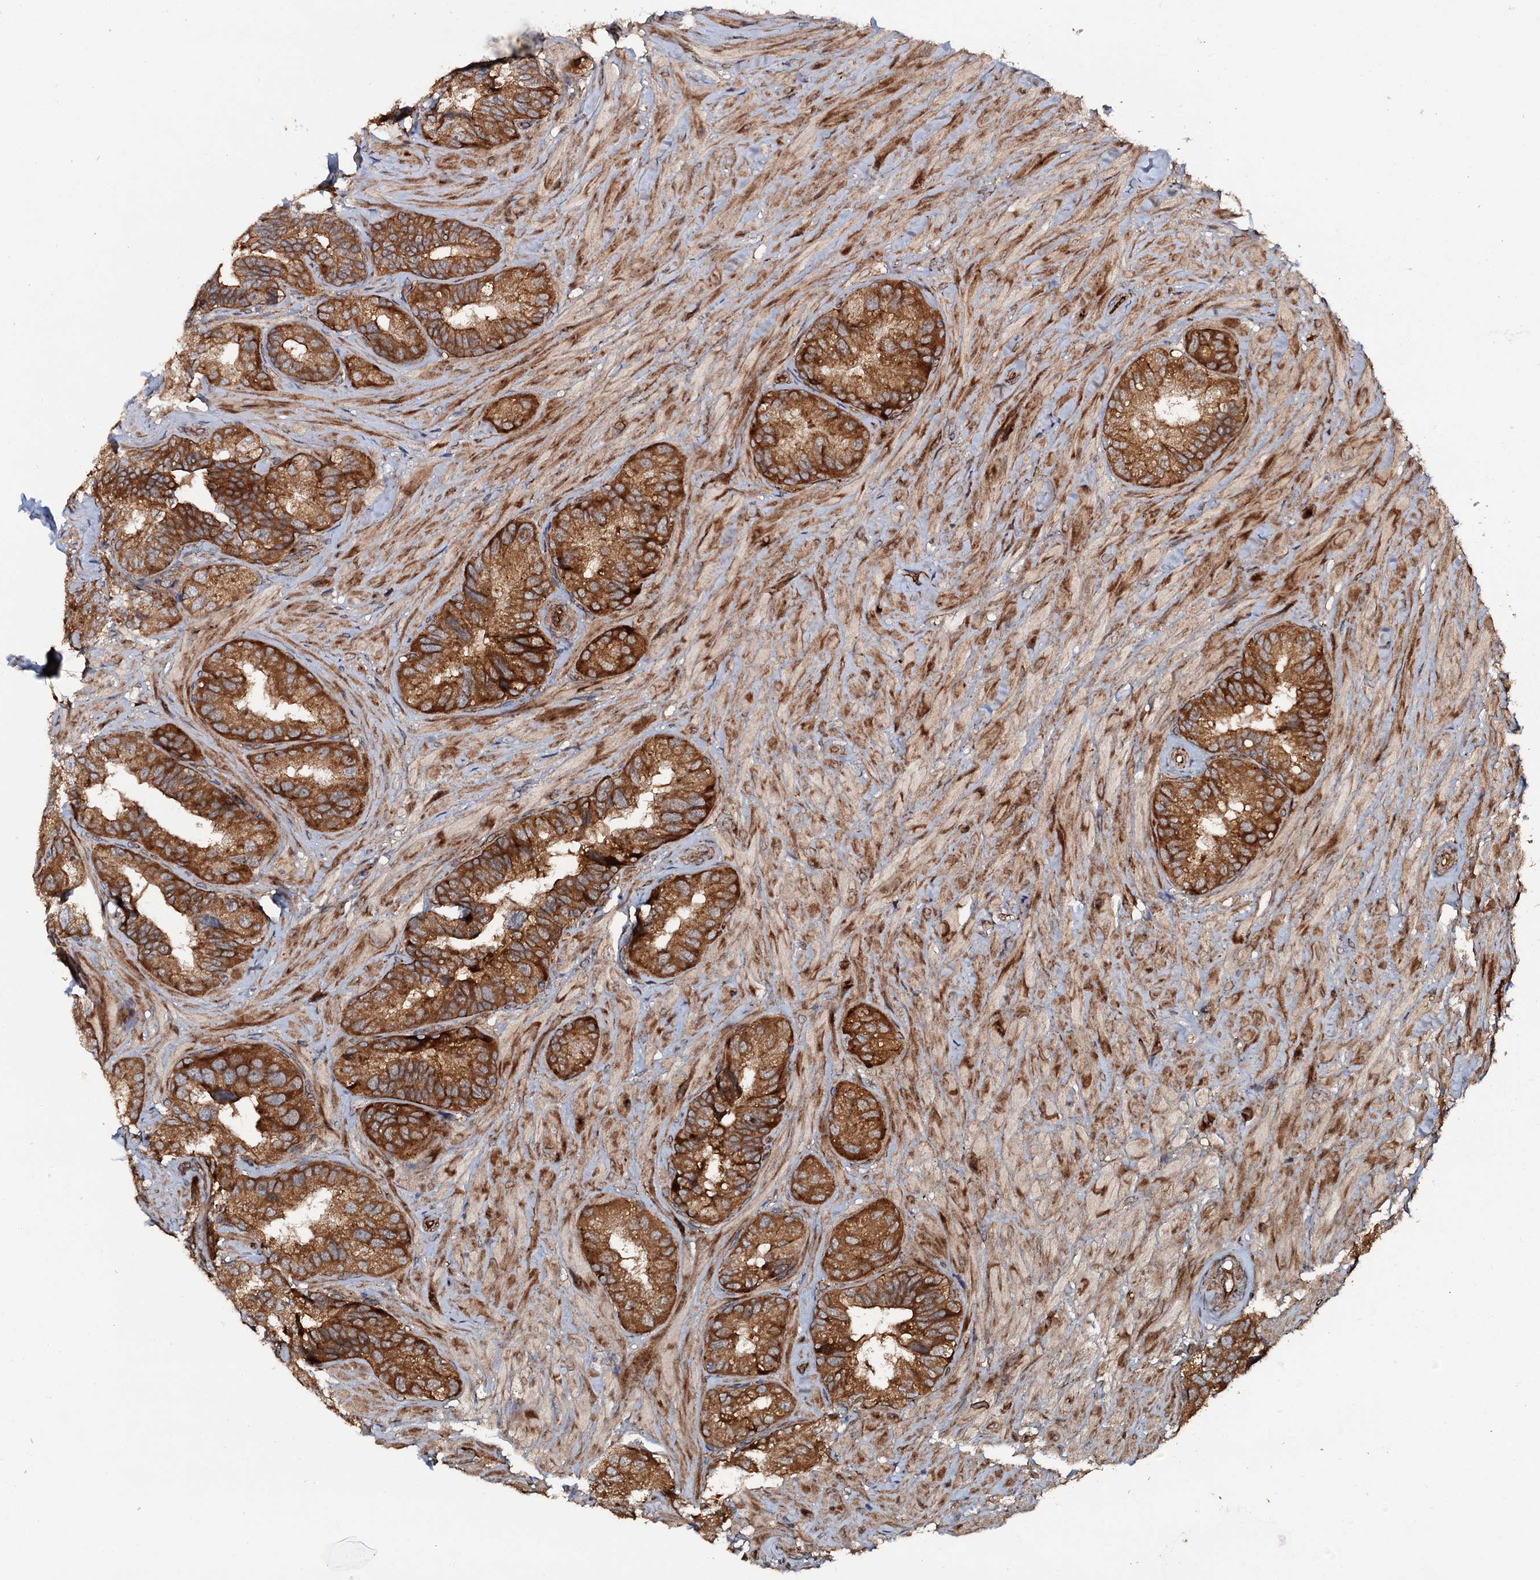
{"staining": {"intensity": "strong", "quantity": ">75%", "location": "cytoplasmic/membranous"}, "tissue": "seminal vesicle", "cell_type": "Glandular cells", "image_type": "normal", "snomed": [{"axis": "morphology", "description": "Normal tissue, NOS"}, {"axis": "topography", "description": "Prostate and seminal vesicle, NOS"}, {"axis": "topography", "description": "Prostate"}, {"axis": "topography", "description": "Seminal veicle"}], "caption": "Seminal vesicle stained with DAB (3,3'-diaminobenzidine) IHC exhibits high levels of strong cytoplasmic/membranous staining in about >75% of glandular cells. (brown staining indicates protein expression, while blue staining denotes nuclei).", "gene": "FLYWCH1", "patient": {"sex": "male", "age": 67}}